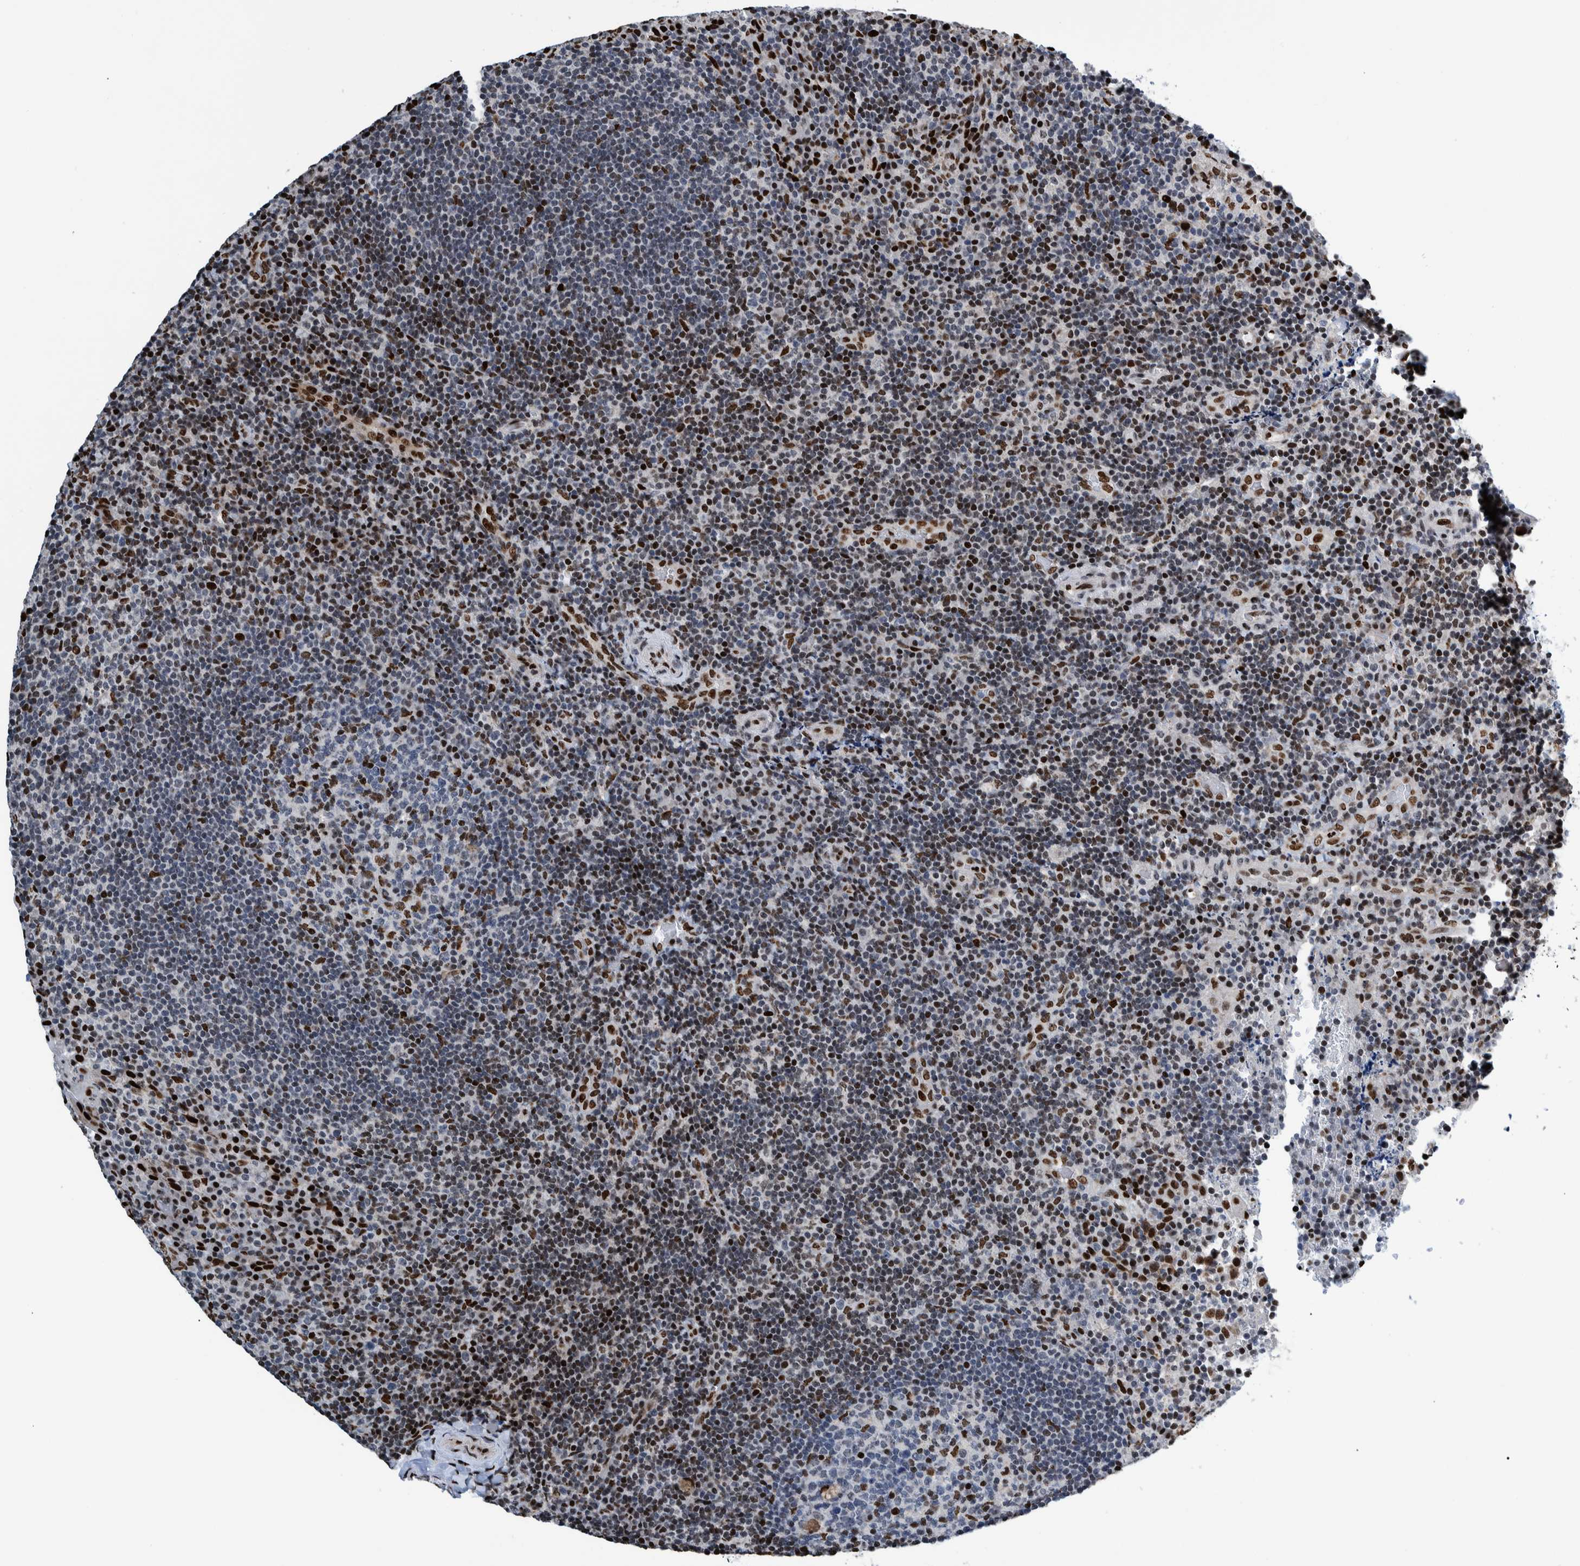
{"staining": {"intensity": "strong", "quantity": "25%-75%", "location": "nuclear"}, "tissue": "lymphoma", "cell_type": "Tumor cells", "image_type": "cancer", "snomed": [{"axis": "morphology", "description": "Malignant lymphoma, non-Hodgkin's type, High grade"}, {"axis": "topography", "description": "Tonsil"}], "caption": "This is an image of IHC staining of lymphoma, which shows strong positivity in the nuclear of tumor cells.", "gene": "HEATR9", "patient": {"sex": "female", "age": 36}}